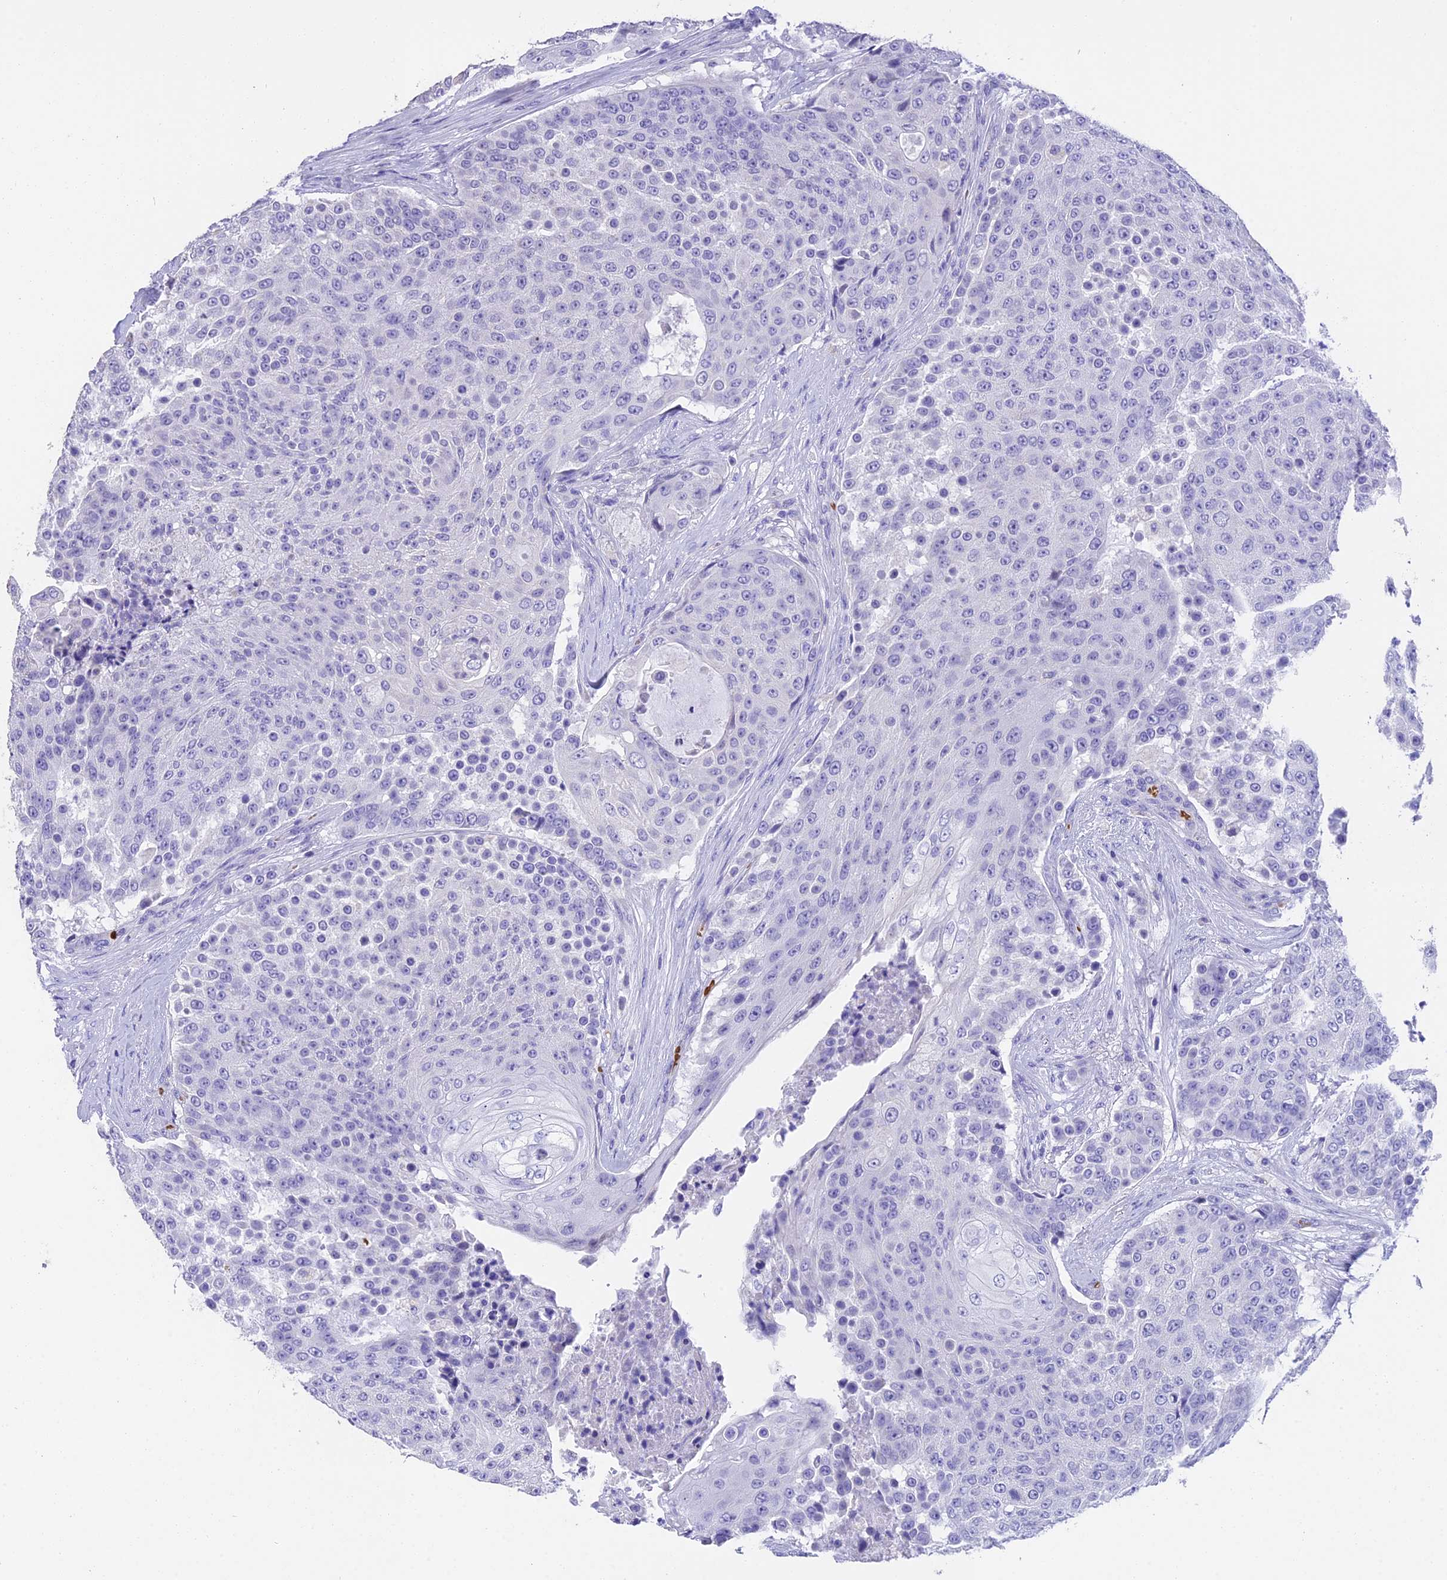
{"staining": {"intensity": "negative", "quantity": "none", "location": "none"}, "tissue": "urothelial cancer", "cell_type": "Tumor cells", "image_type": "cancer", "snomed": [{"axis": "morphology", "description": "Urothelial carcinoma, High grade"}, {"axis": "topography", "description": "Urinary bladder"}], "caption": "Immunohistochemical staining of urothelial cancer reveals no significant expression in tumor cells. (Immunohistochemistry (ihc), brightfield microscopy, high magnification).", "gene": "TNNC2", "patient": {"sex": "female", "age": 63}}